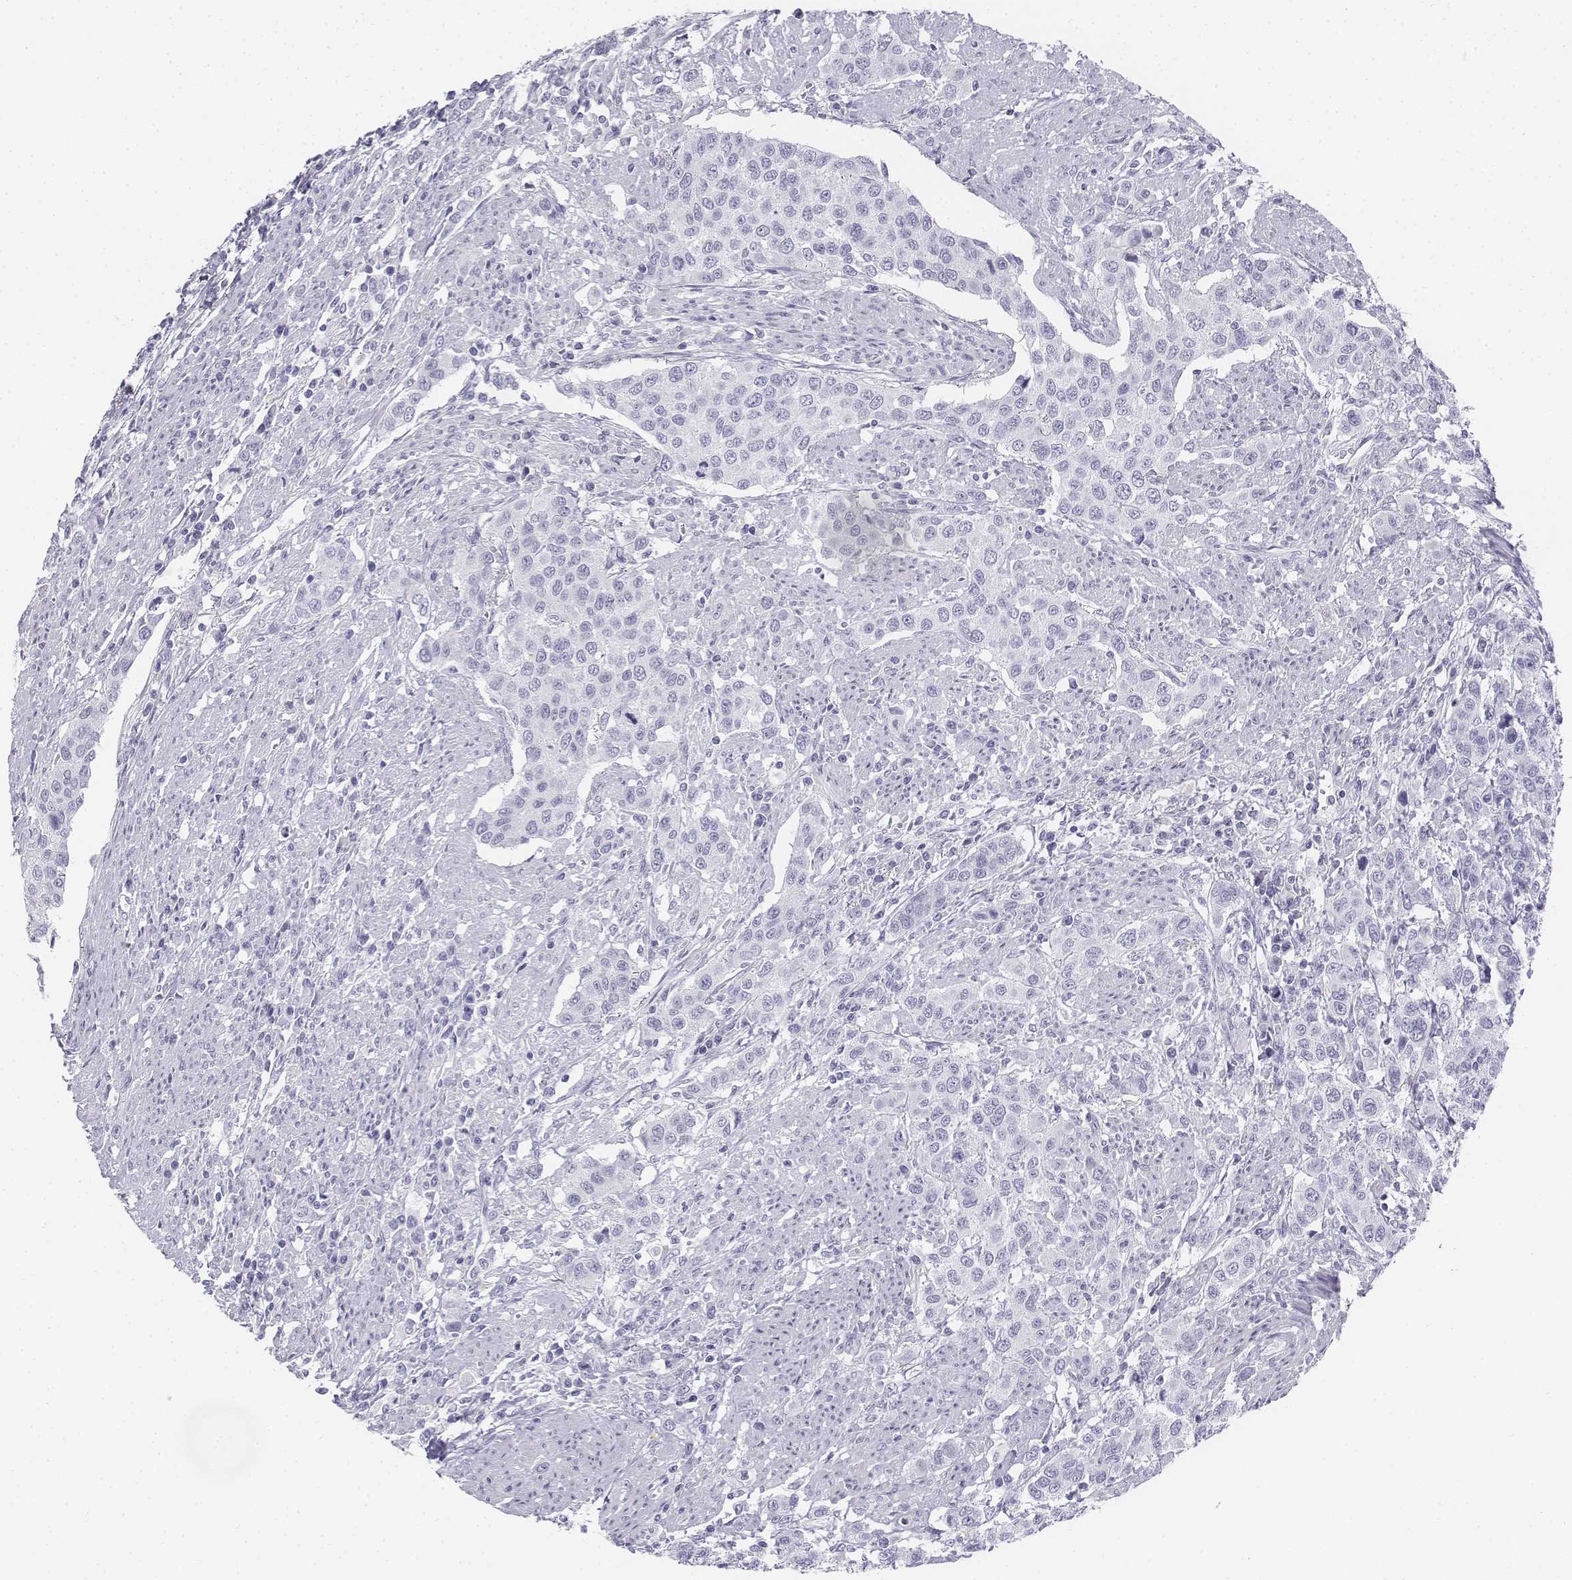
{"staining": {"intensity": "negative", "quantity": "none", "location": "none"}, "tissue": "urothelial cancer", "cell_type": "Tumor cells", "image_type": "cancer", "snomed": [{"axis": "morphology", "description": "Urothelial carcinoma, High grade"}, {"axis": "topography", "description": "Urinary bladder"}], "caption": "Urothelial carcinoma (high-grade) stained for a protein using immunohistochemistry exhibits no staining tumor cells.", "gene": "TH", "patient": {"sex": "female", "age": 58}}